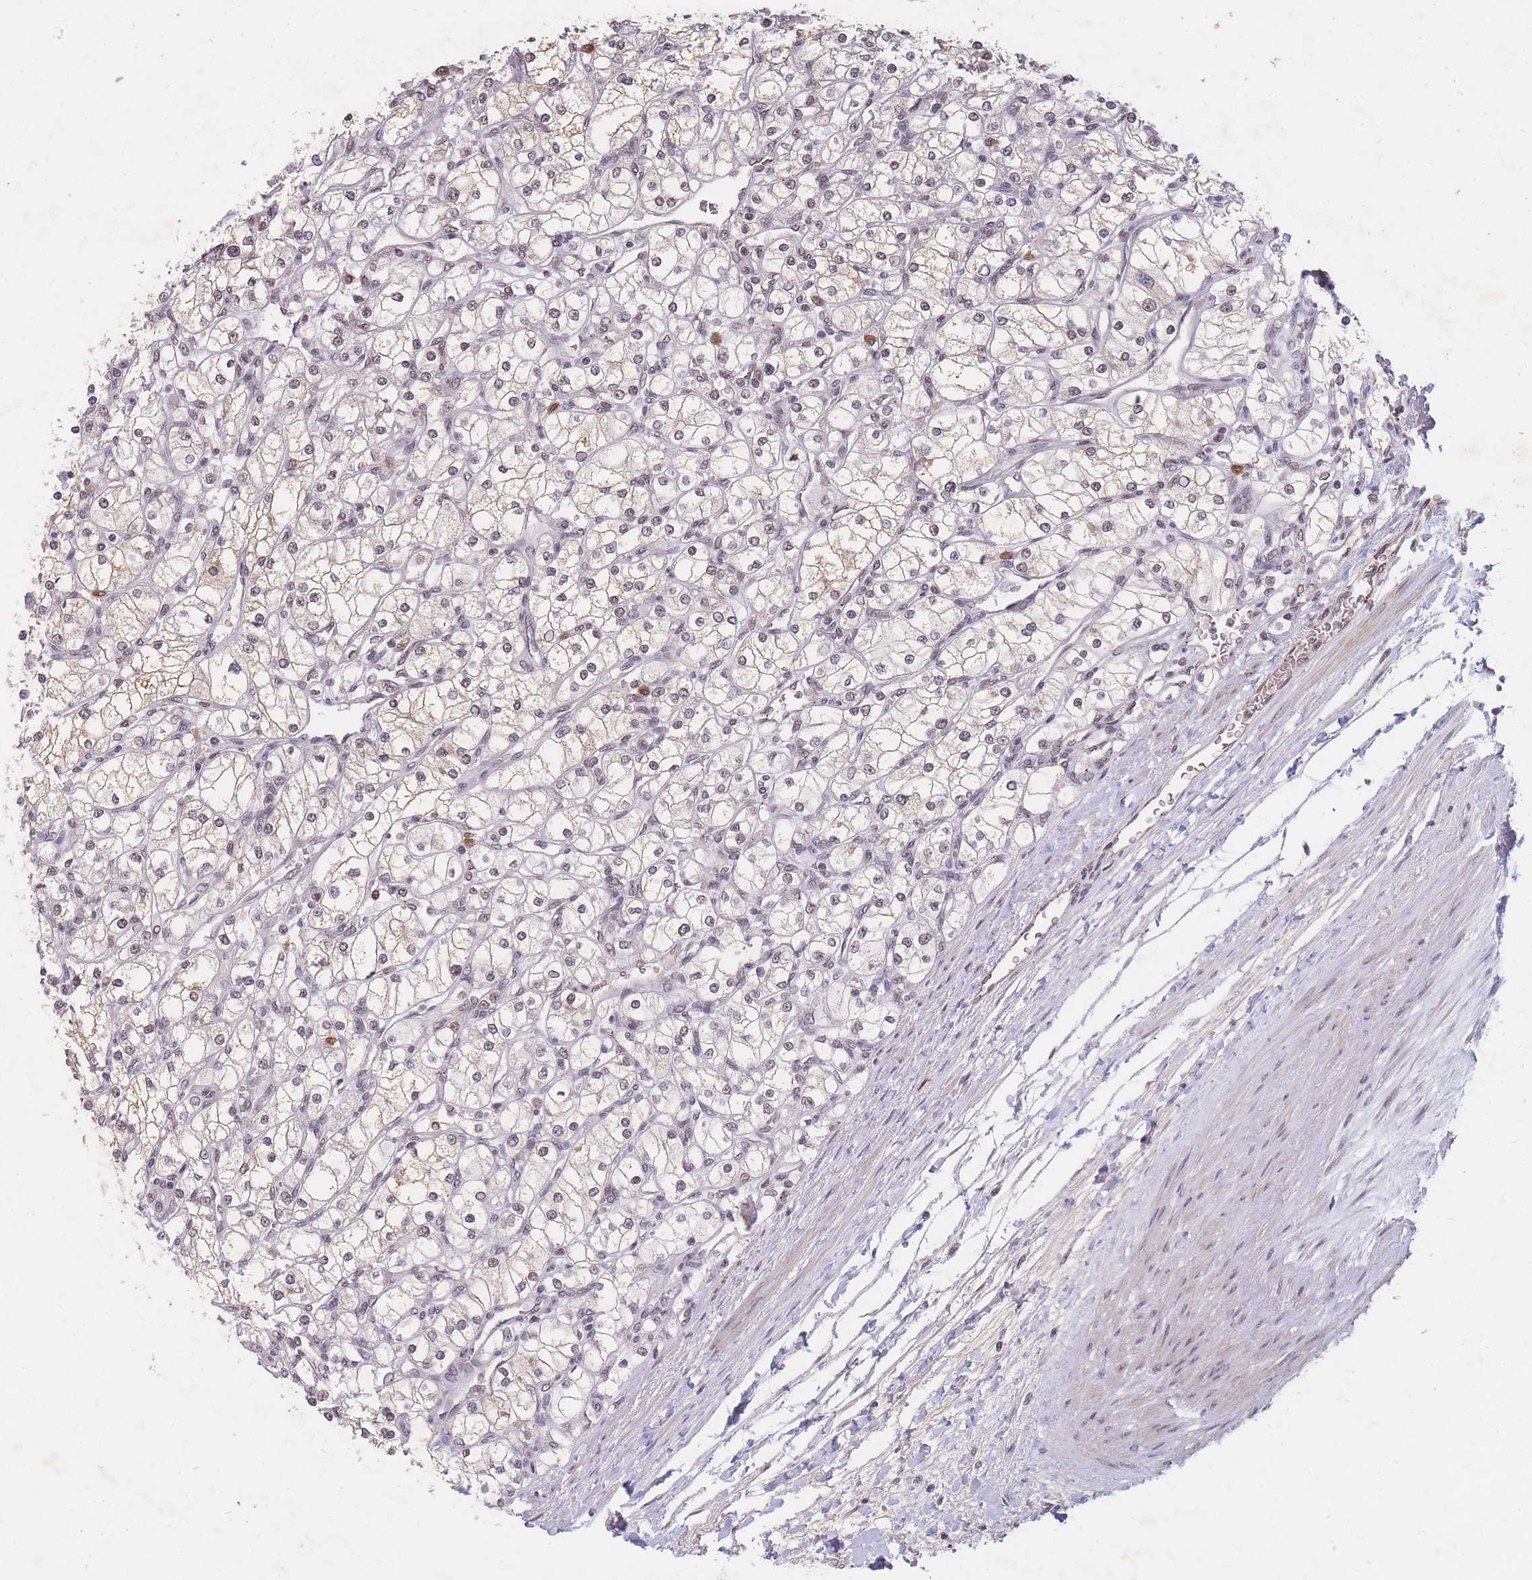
{"staining": {"intensity": "weak", "quantity": "25%-75%", "location": "nuclear"}, "tissue": "renal cancer", "cell_type": "Tumor cells", "image_type": "cancer", "snomed": [{"axis": "morphology", "description": "Adenocarcinoma, NOS"}, {"axis": "topography", "description": "Kidney"}], "caption": "An immunohistochemistry photomicrograph of neoplastic tissue is shown. Protein staining in brown shows weak nuclear positivity in renal adenocarcinoma within tumor cells. (DAB IHC, brown staining for protein, blue staining for nuclei).", "gene": "SNRPA1", "patient": {"sex": "male", "age": 80}}